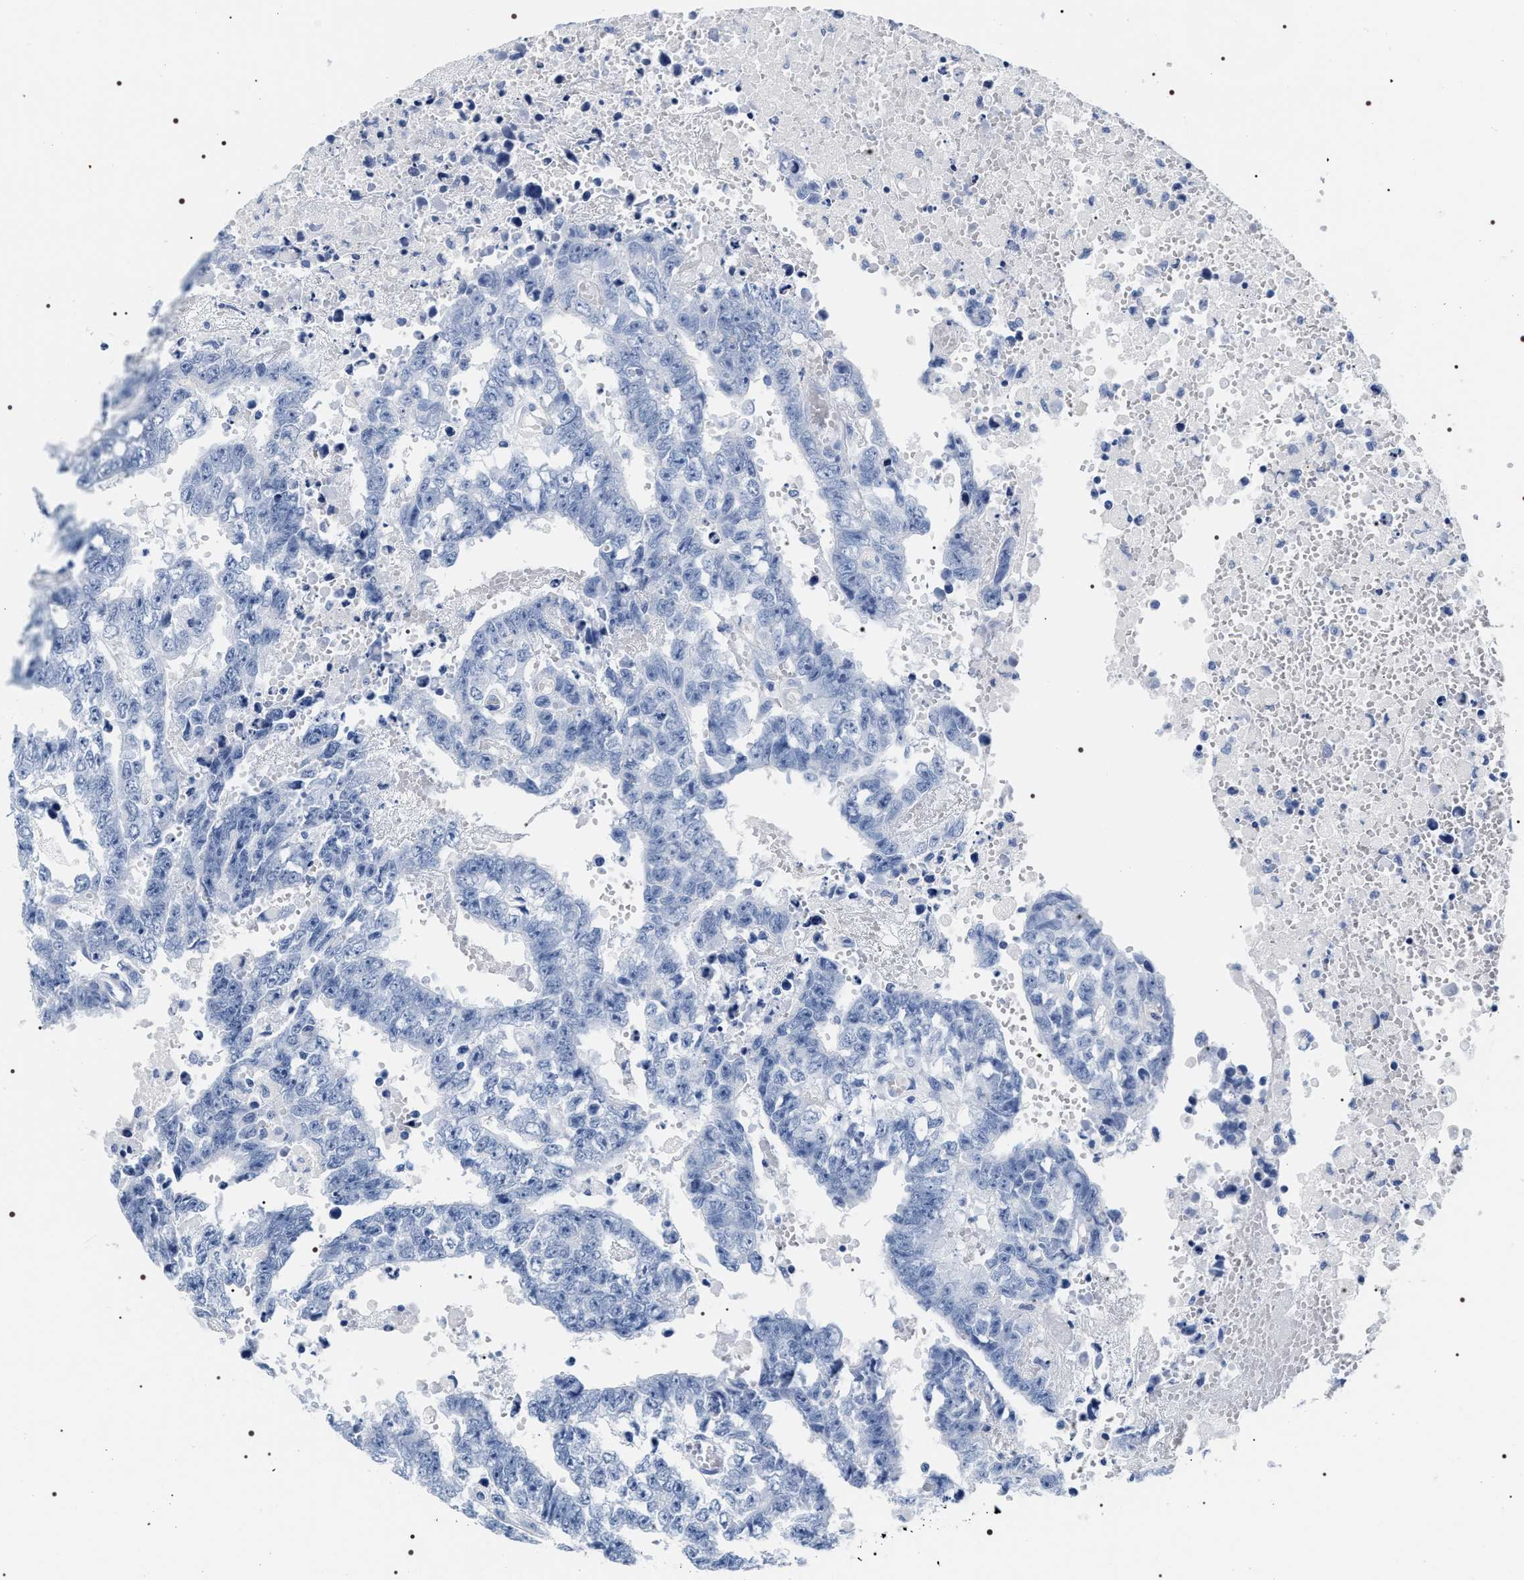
{"staining": {"intensity": "negative", "quantity": "none", "location": "none"}, "tissue": "testis cancer", "cell_type": "Tumor cells", "image_type": "cancer", "snomed": [{"axis": "morphology", "description": "Carcinoma, Embryonal, NOS"}, {"axis": "topography", "description": "Testis"}], "caption": "Micrograph shows no protein staining in tumor cells of embryonal carcinoma (testis) tissue.", "gene": "ADH4", "patient": {"sex": "male", "age": 25}}